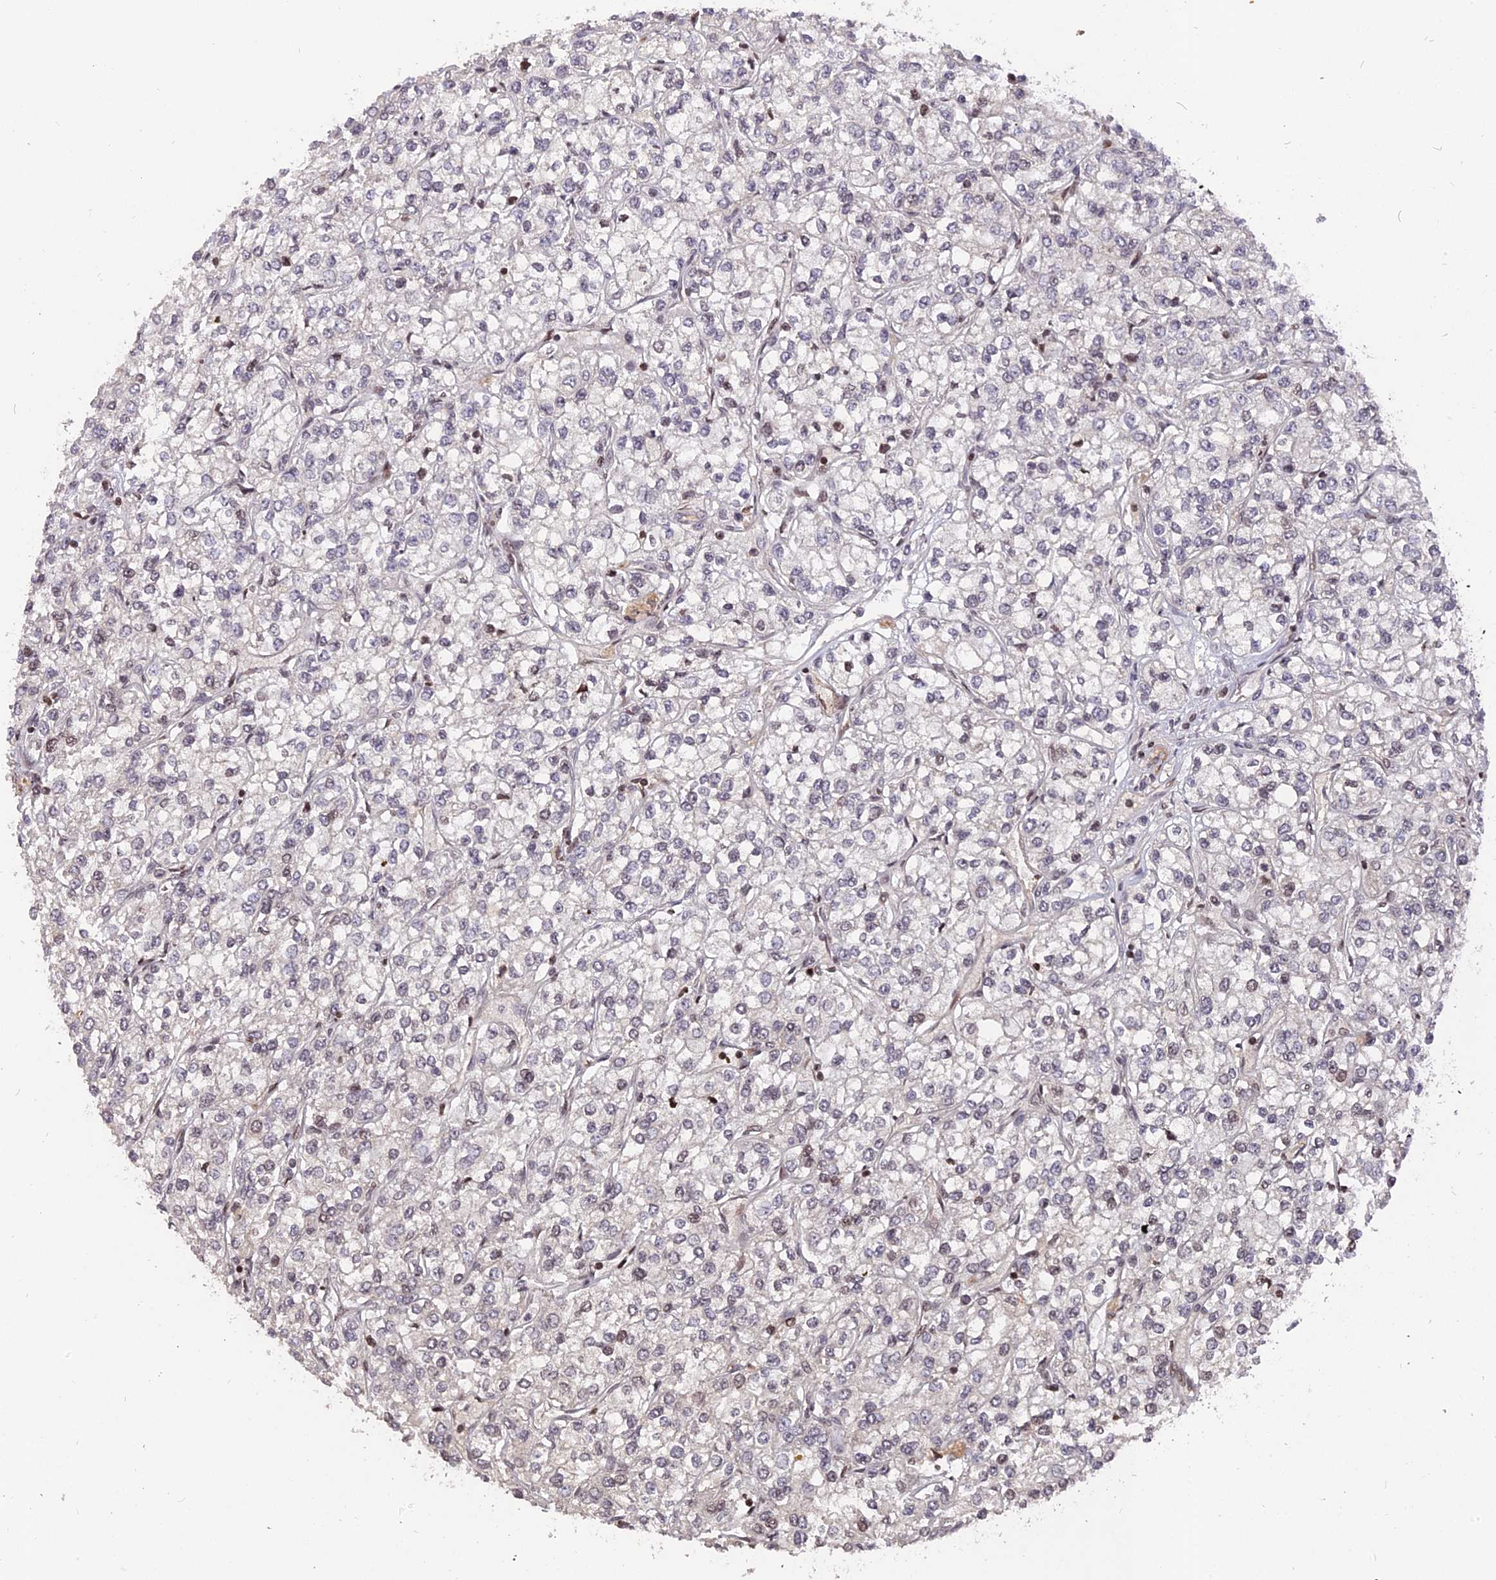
{"staining": {"intensity": "negative", "quantity": "none", "location": "none"}, "tissue": "renal cancer", "cell_type": "Tumor cells", "image_type": "cancer", "snomed": [{"axis": "morphology", "description": "Adenocarcinoma, NOS"}, {"axis": "topography", "description": "Kidney"}], "caption": "DAB (3,3'-diaminobenzidine) immunohistochemical staining of renal cancer (adenocarcinoma) exhibits no significant positivity in tumor cells. (DAB (3,3'-diaminobenzidine) IHC visualized using brightfield microscopy, high magnification).", "gene": "NR1H3", "patient": {"sex": "male", "age": 80}}